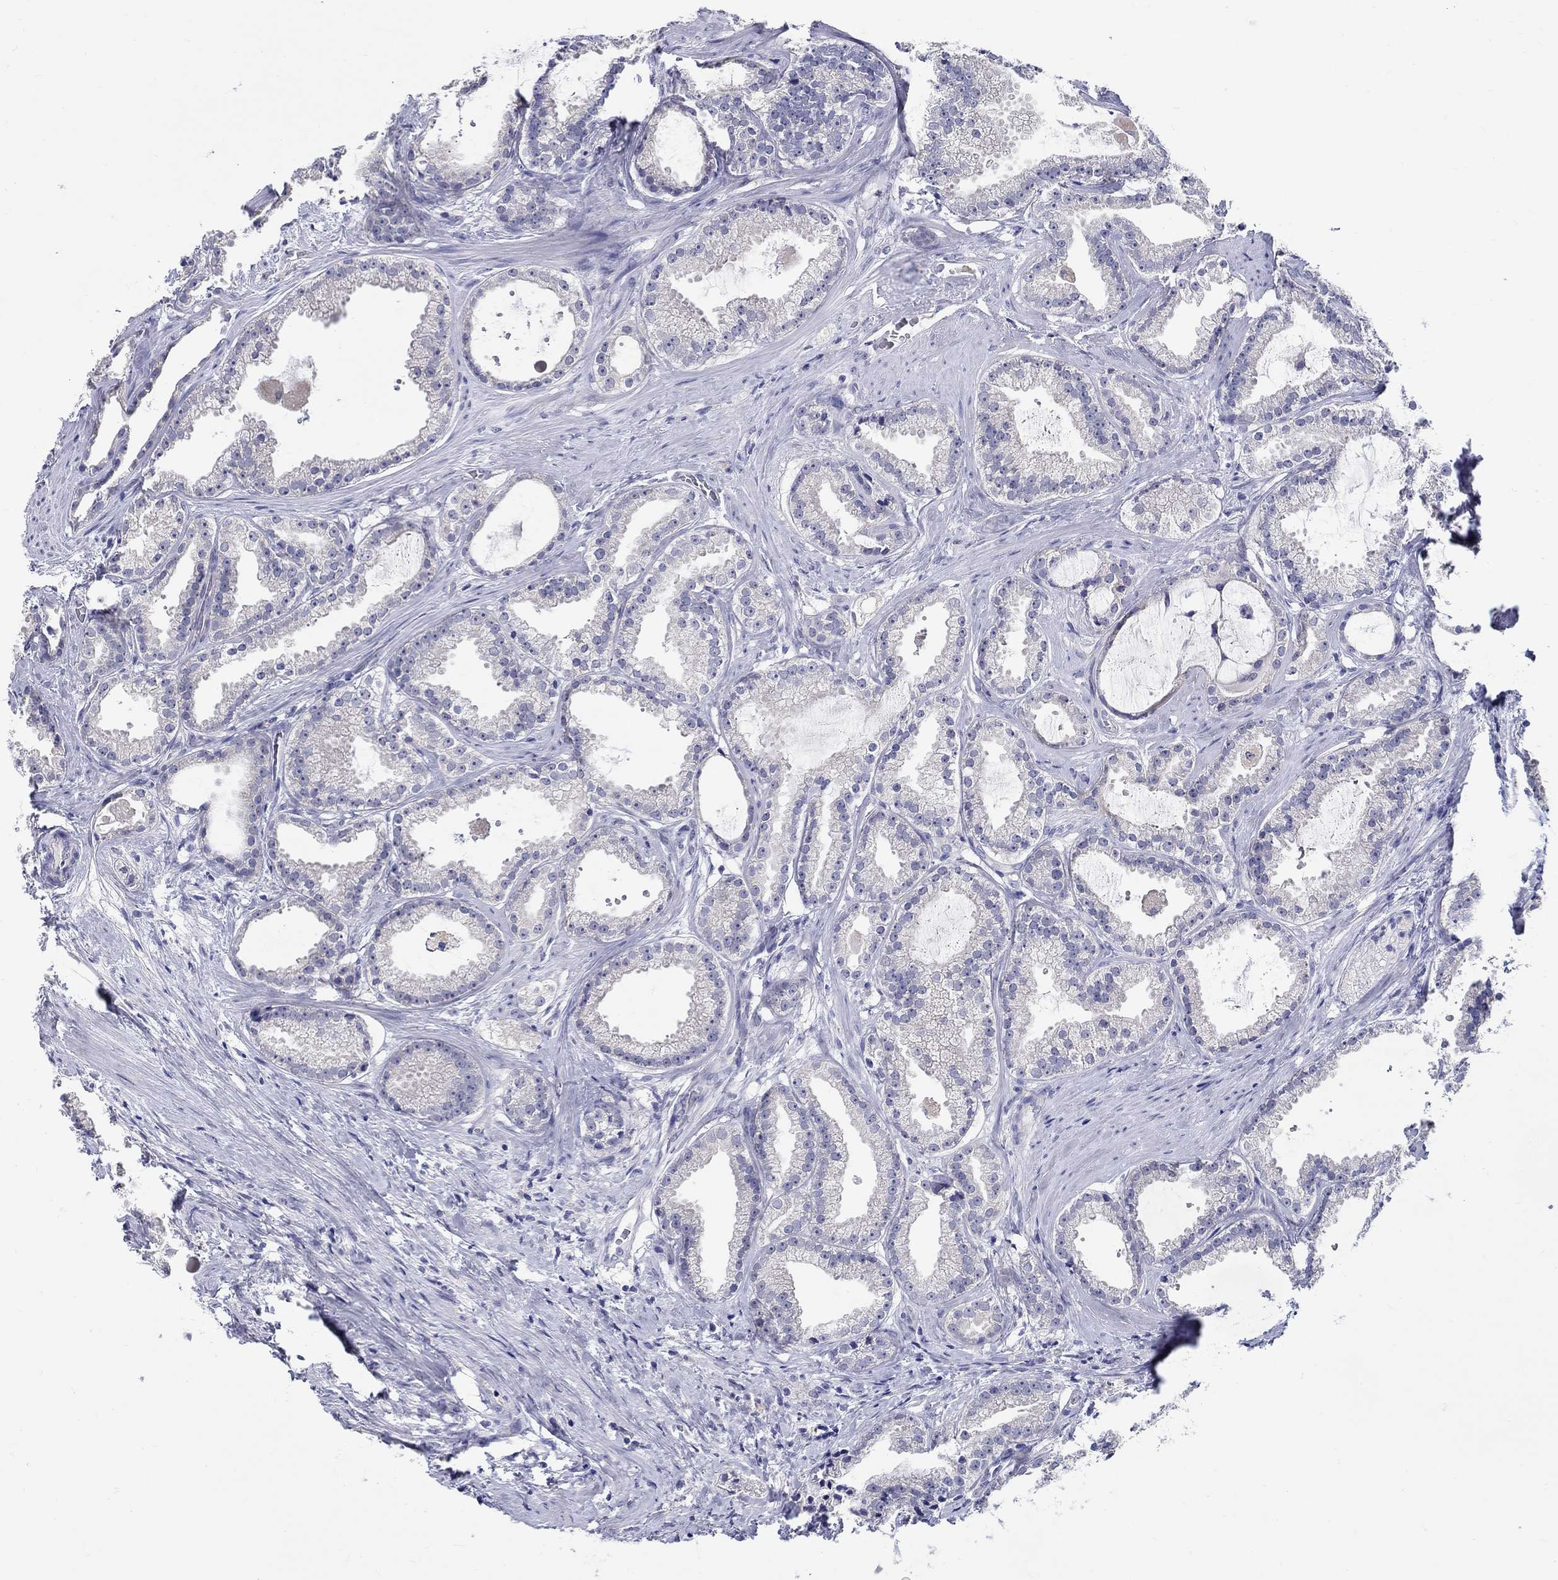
{"staining": {"intensity": "negative", "quantity": "none", "location": "none"}, "tissue": "prostate cancer", "cell_type": "Tumor cells", "image_type": "cancer", "snomed": [{"axis": "morphology", "description": "Adenocarcinoma, NOS"}, {"axis": "morphology", "description": "Adenocarcinoma, High grade"}, {"axis": "topography", "description": "Prostate"}], "caption": "The micrograph exhibits no significant staining in tumor cells of prostate cancer.", "gene": "SLC30A3", "patient": {"sex": "male", "age": 64}}